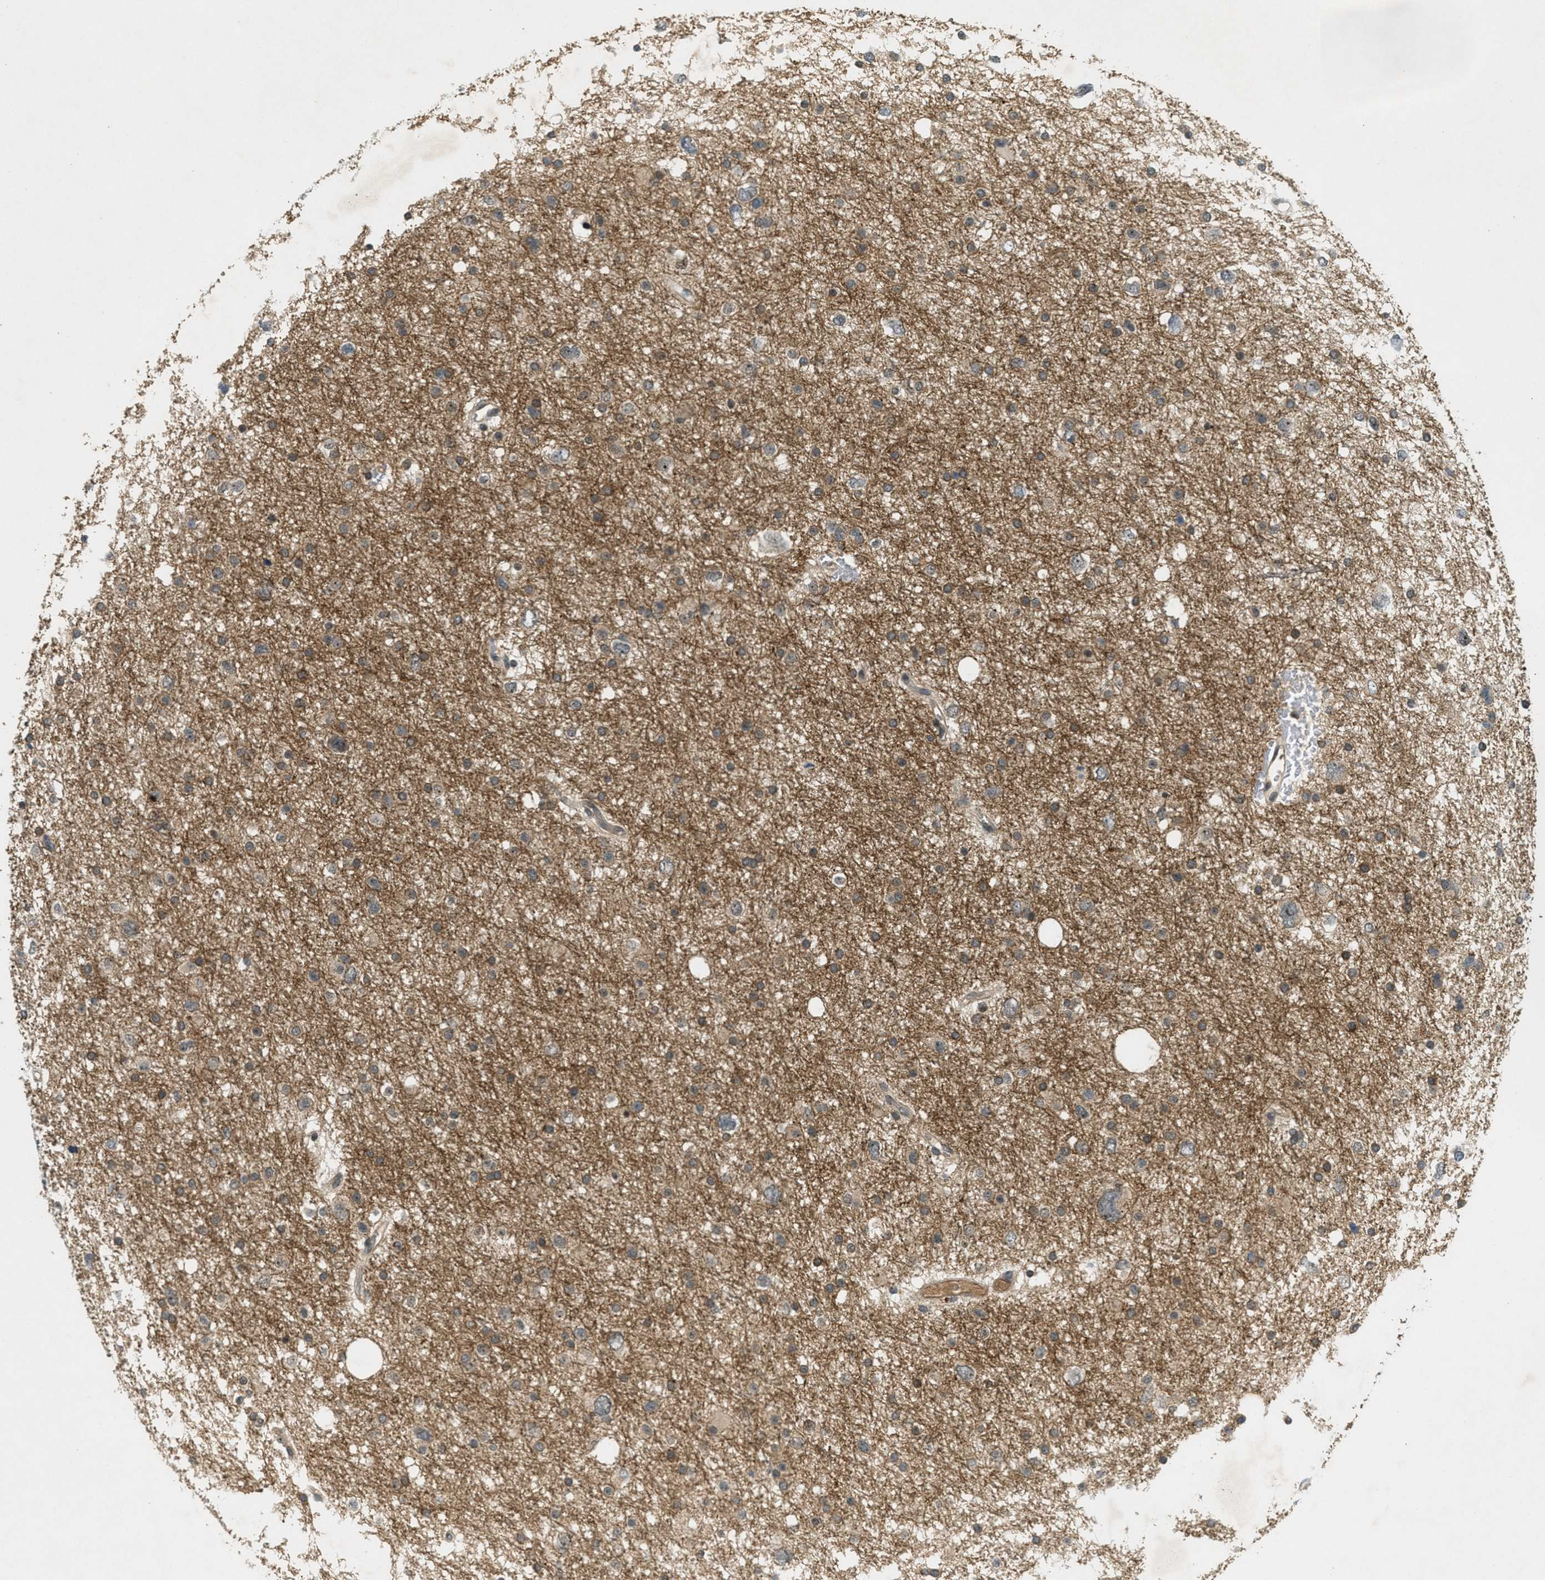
{"staining": {"intensity": "weak", "quantity": ">75%", "location": "cytoplasmic/membranous"}, "tissue": "glioma", "cell_type": "Tumor cells", "image_type": "cancer", "snomed": [{"axis": "morphology", "description": "Glioma, malignant, Low grade"}, {"axis": "topography", "description": "Brain"}], "caption": "Protein analysis of glioma tissue shows weak cytoplasmic/membranous expression in about >75% of tumor cells.", "gene": "STK11", "patient": {"sex": "female", "age": 37}}